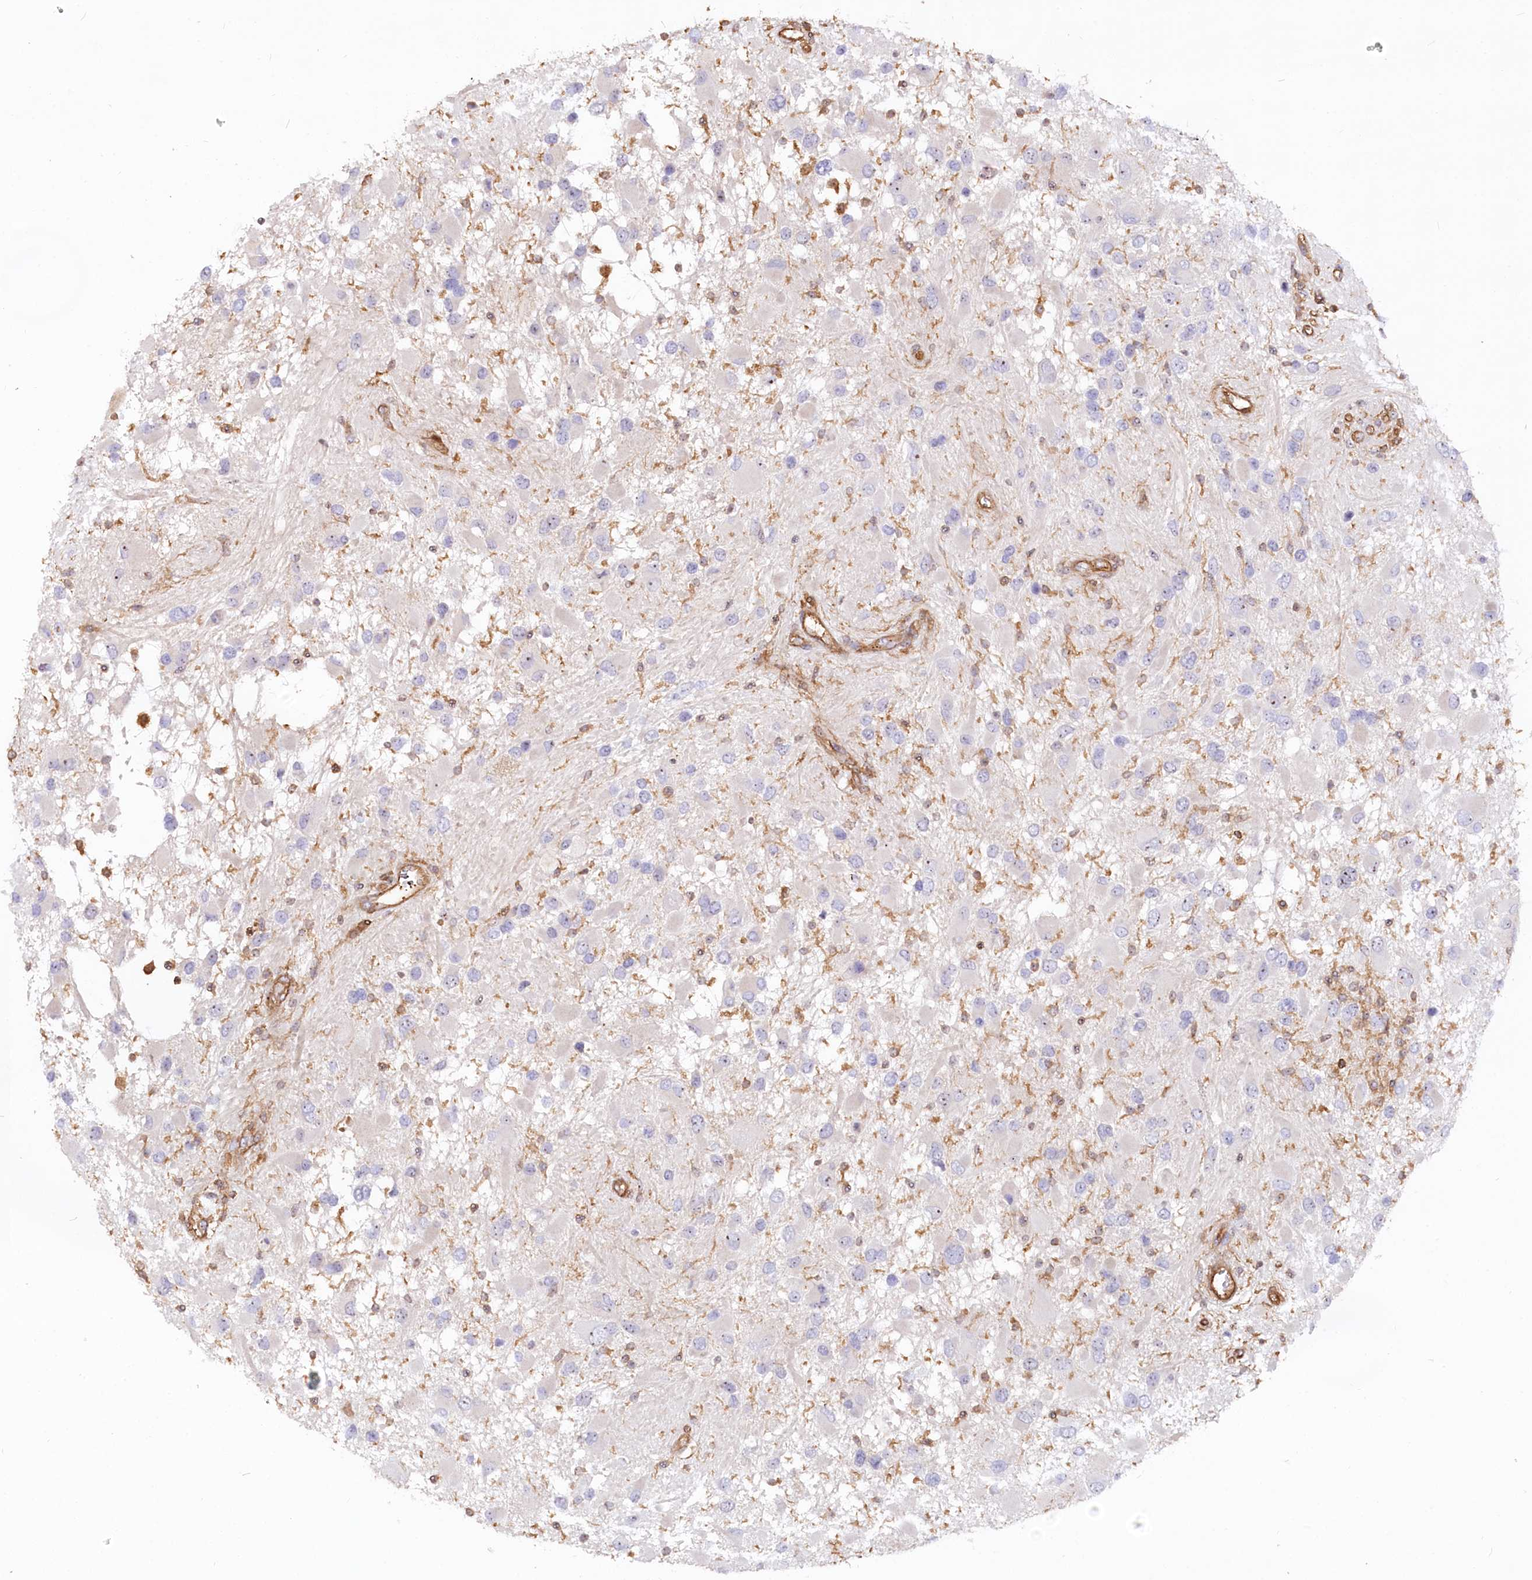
{"staining": {"intensity": "negative", "quantity": "none", "location": "none"}, "tissue": "glioma", "cell_type": "Tumor cells", "image_type": "cancer", "snomed": [{"axis": "morphology", "description": "Glioma, malignant, High grade"}, {"axis": "topography", "description": "Brain"}], "caption": "An image of human malignant glioma (high-grade) is negative for staining in tumor cells.", "gene": "WDR36", "patient": {"sex": "male", "age": 53}}